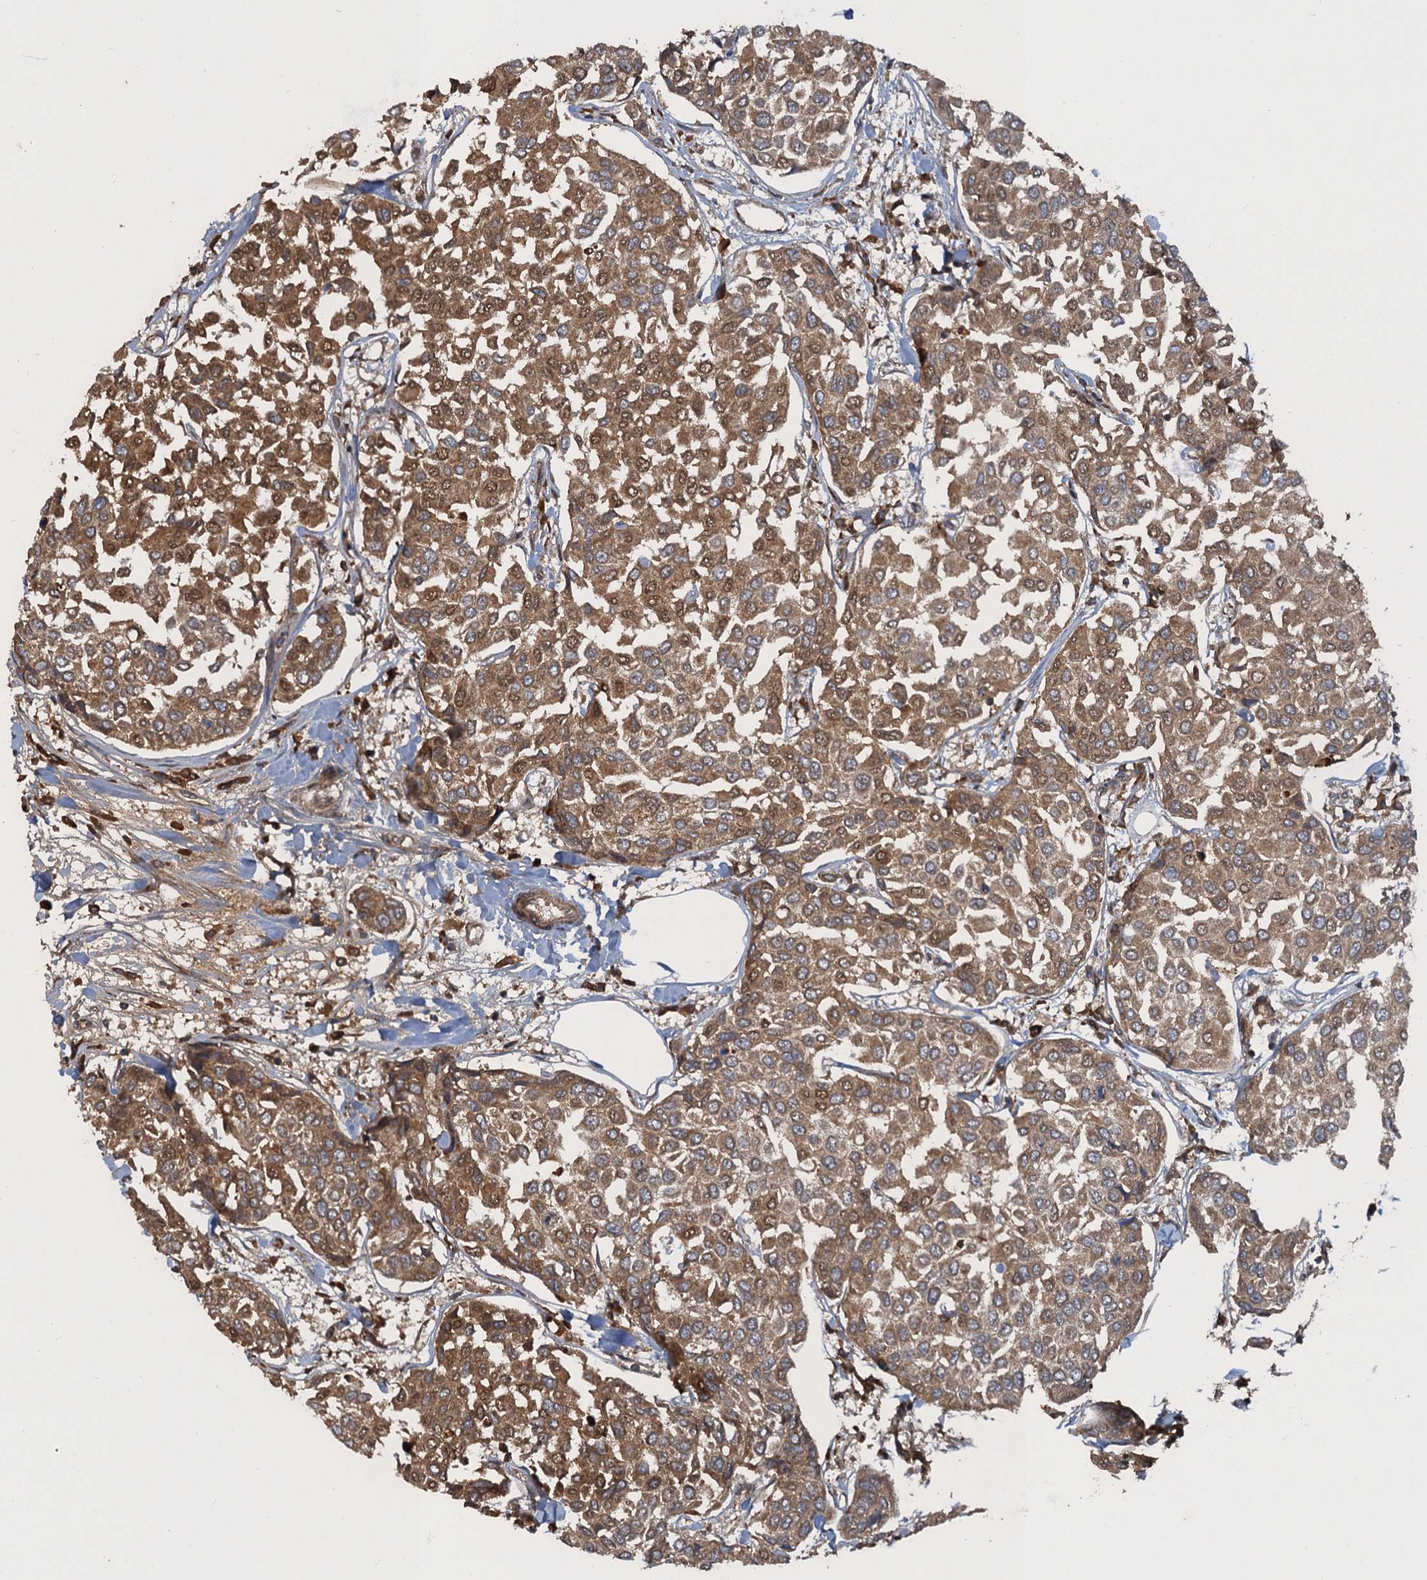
{"staining": {"intensity": "moderate", "quantity": ">75%", "location": "cytoplasmic/membranous,nuclear"}, "tissue": "breast cancer", "cell_type": "Tumor cells", "image_type": "cancer", "snomed": [{"axis": "morphology", "description": "Duct carcinoma"}, {"axis": "topography", "description": "Breast"}], "caption": "Immunohistochemical staining of breast intraductal carcinoma exhibits medium levels of moderate cytoplasmic/membranous and nuclear positivity in about >75% of tumor cells. The protein of interest is stained brown, and the nuclei are stained in blue (DAB IHC with brightfield microscopy, high magnification).", "gene": "GLE1", "patient": {"sex": "female", "age": 55}}